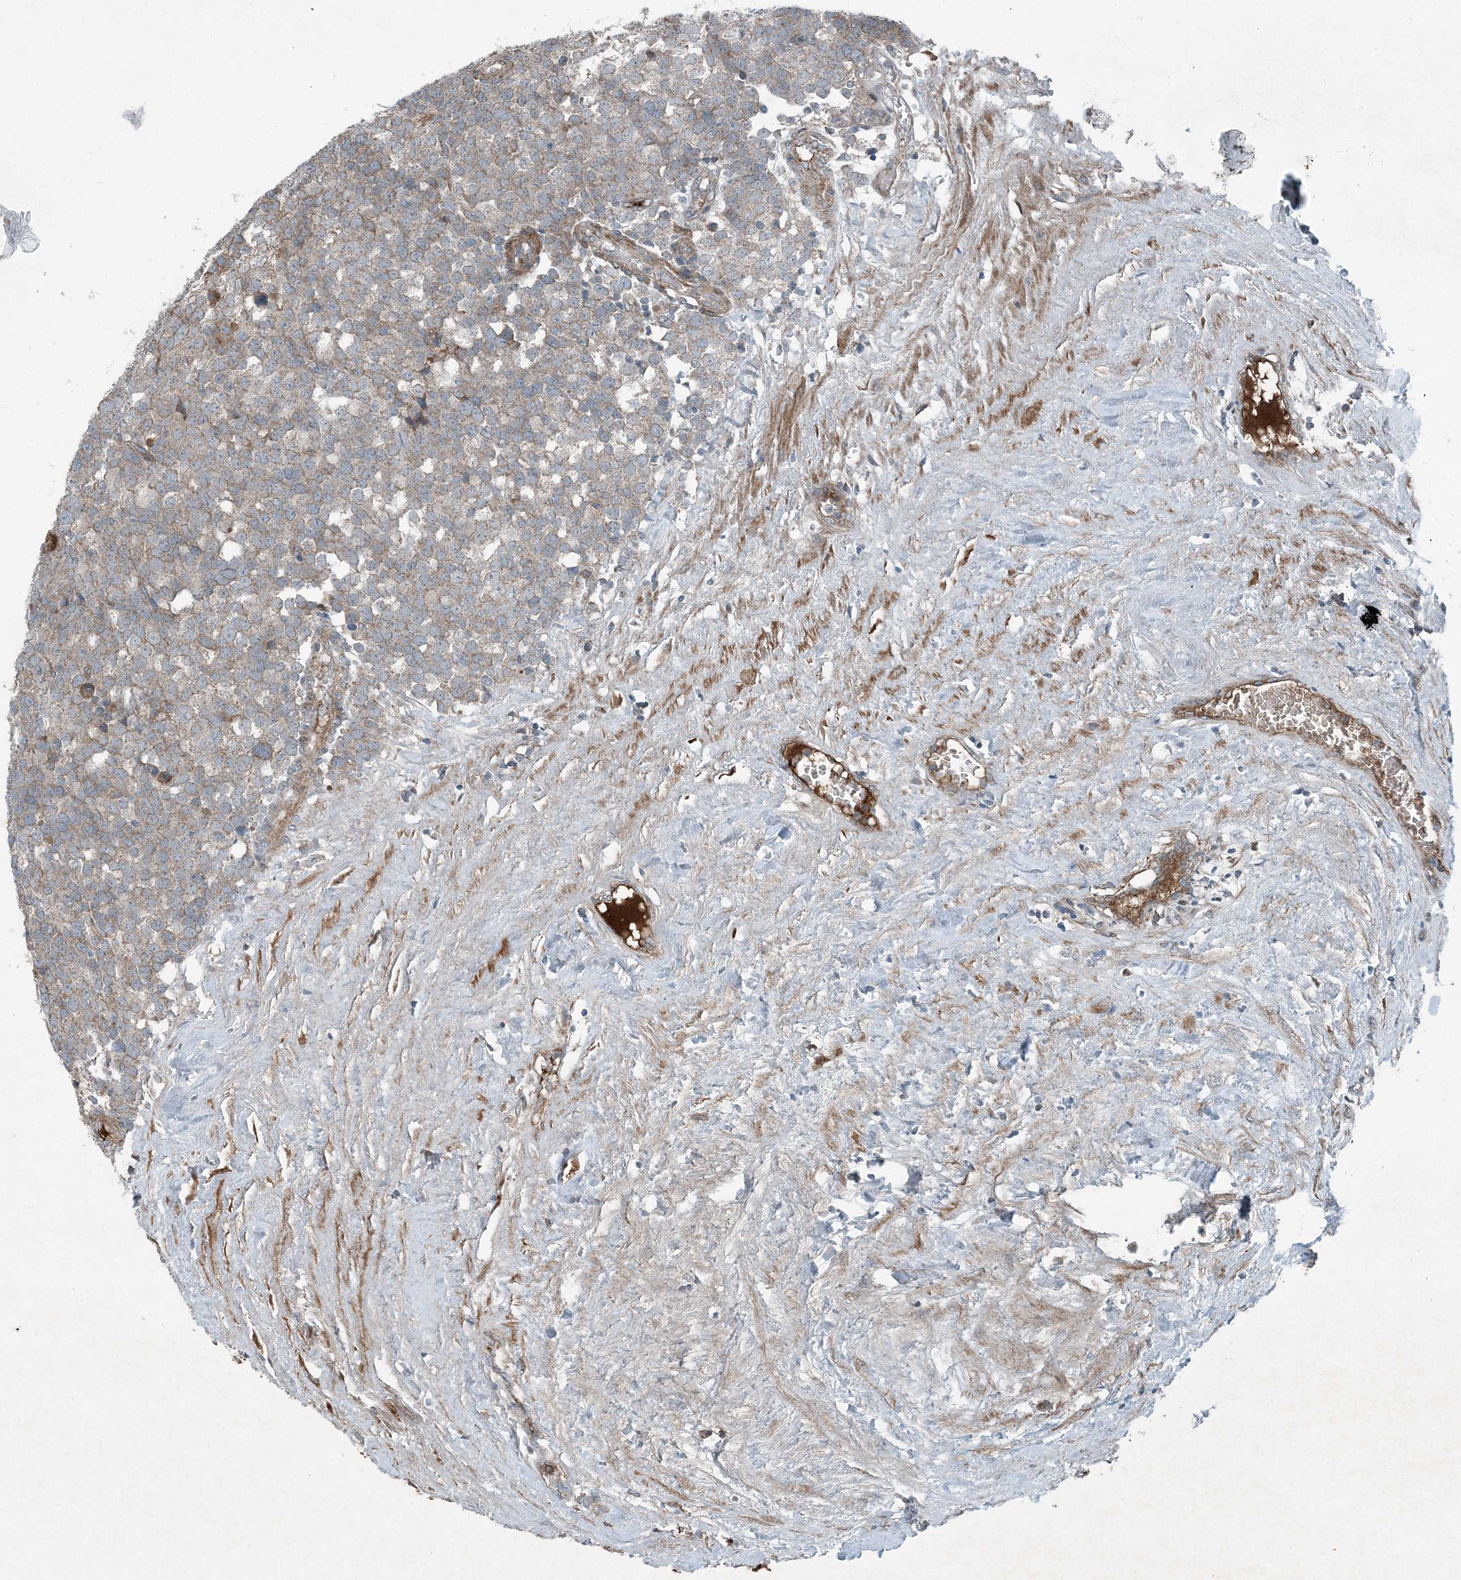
{"staining": {"intensity": "moderate", "quantity": "<25%", "location": "cytoplasmic/membranous"}, "tissue": "testis cancer", "cell_type": "Tumor cells", "image_type": "cancer", "snomed": [{"axis": "morphology", "description": "Seminoma, NOS"}, {"axis": "topography", "description": "Testis"}], "caption": "Protein positivity by immunohistochemistry demonstrates moderate cytoplasmic/membranous expression in about <25% of tumor cells in testis cancer.", "gene": "APOM", "patient": {"sex": "male", "age": 71}}